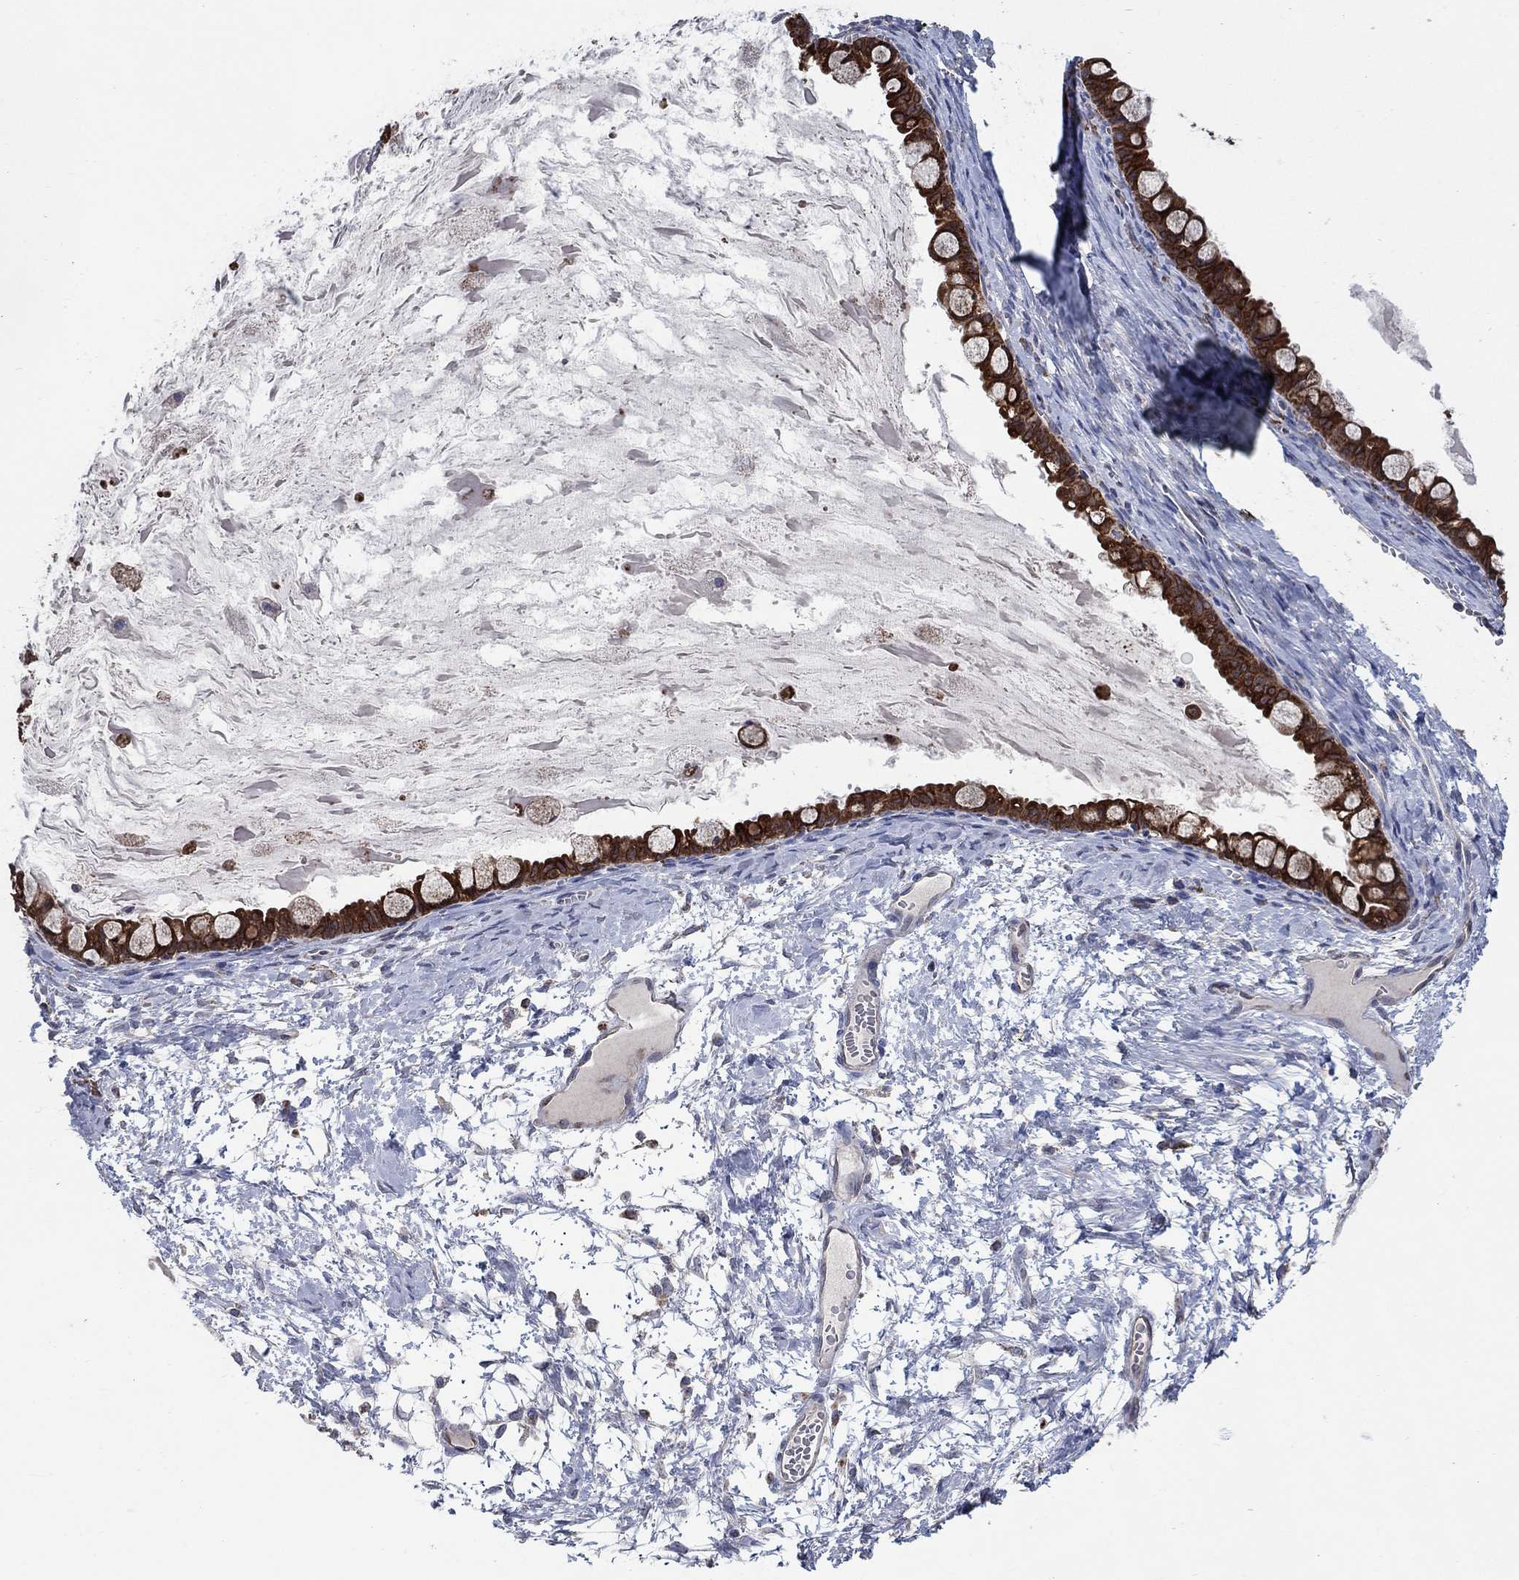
{"staining": {"intensity": "strong", "quantity": ">75%", "location": "cytoplasmic/membranous"}, "tissue": "ovarian cancer", "cell_type": "Tumor cells", "image_type": "cancer", "snomed": [{"axis": "morphology", "description": "Cystadenocarcinoma, mucinous, NOS"}, {"axis": "topography", "description": "Ovary"}], "caption": "Immunohistochemistry photomicrograph of neoplastic tissue: ovarian cancer stained using IHC shows high levels of strong protein expression localized specifically in the cytoplasmic/membranous of tumor cells, appearing as a cytoplasmic/membranous brown color.", "gene": "HID1", "patient": {"sex": "female", "age": 63}}